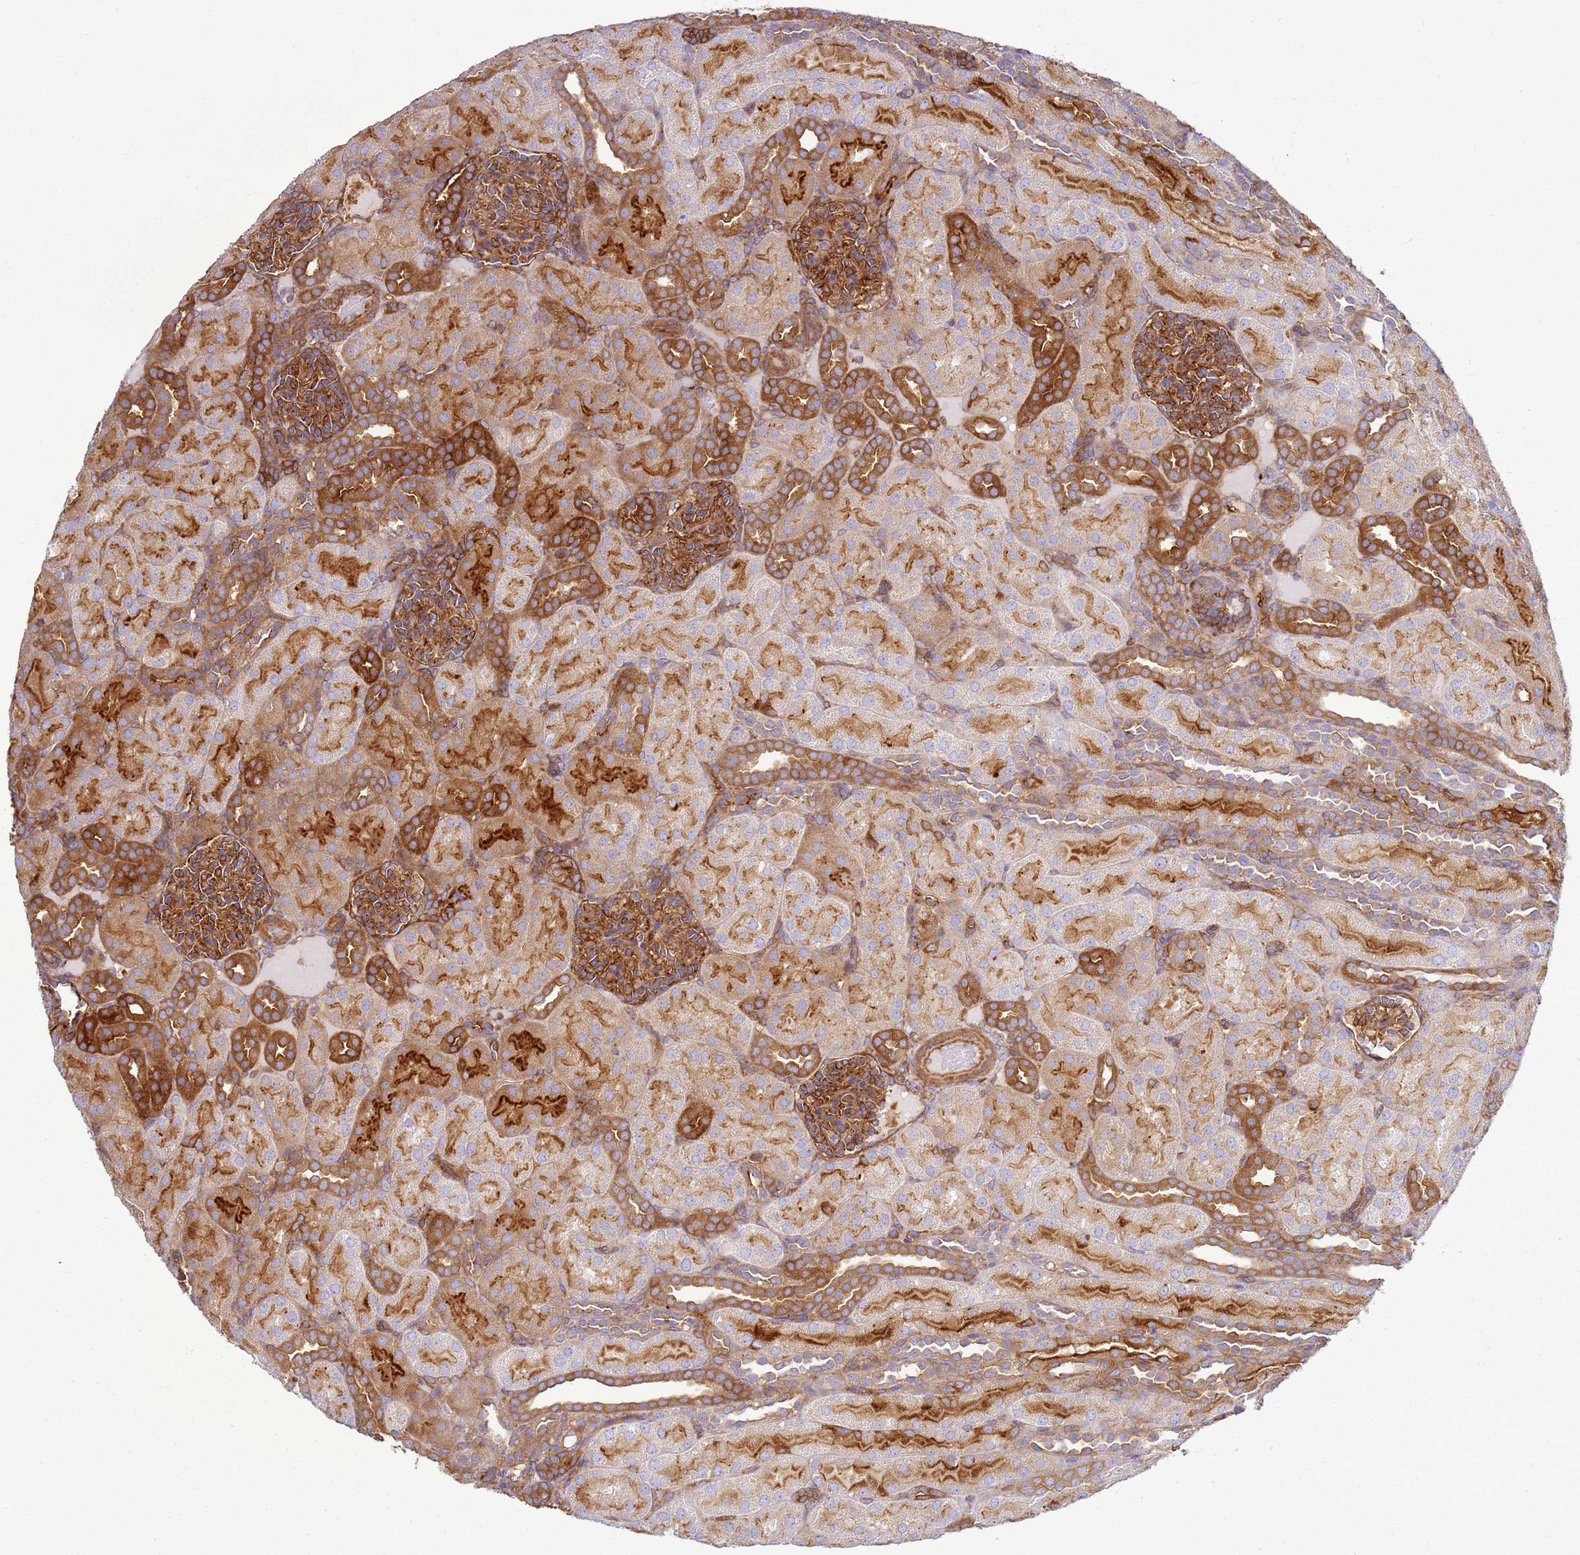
{"staining": {"intensity": "strong", "quantity": ">75%", "location": "cytoplasmic/membranous"}, "tissue": "kidney", "cell_type": "Cells in glomeruli", "image_type": "normal", "snomed": [{"axis": "morphology", "description": "Normal tissue, NOS"}, {"axis": "topography", "description": "Kidney"}], "caption": "Cells in glomeruli demonstrate strong cytoplasmic/membranous positivity in approximately >75% of cells in unremarkable kidney. Nuclei are stained in blue.", "gene": "SNX21", "patient": {"sex": "male", "age": 1}}